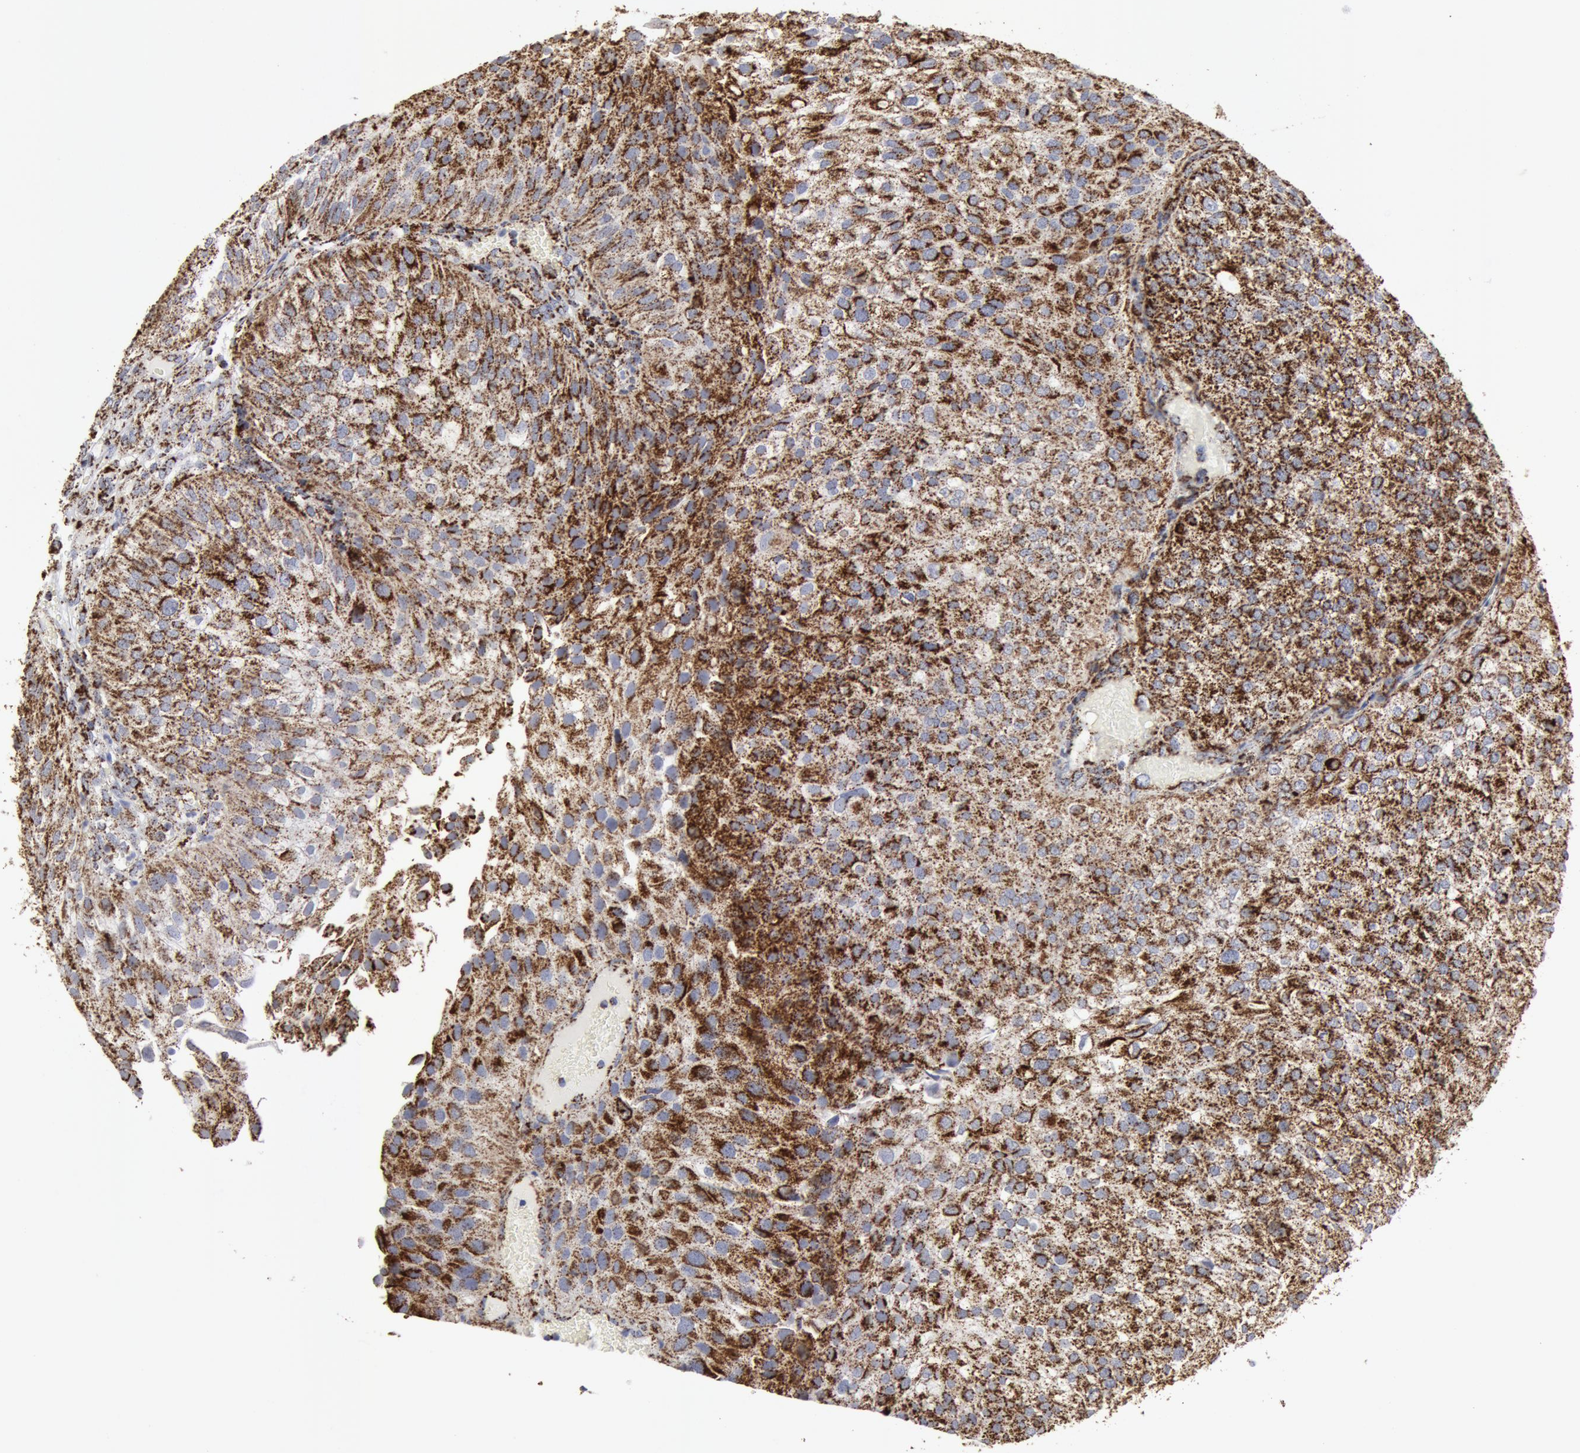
{"staining": {"intensity": "strong", "quantity": ">75%", "location": "cytoplasmic/membranous"}, "tissue": "urothelial cancer", "cell_type": "Tumor cells", "image_type": "cancer", "snomed": [{"axis": "morphology", "description": "Urothelial carcinoma, Low grade"}, {"axis": "topography", "description": "Urinary bladder"}], "caption": "Protein expression analysis of urothelial carcinoma (low-grade) demonstrates strong cytoplasmic/membranous expression in approximately >75% of tumor cells. The protein of interest is stained brown, and the nuclei are stained in blue (DAB (3,3'-diaminobenzidine) IHC with brightfield microscopy, high magnification).", "gene": "ATP5F1B", "patient": {"sex": "female", "age": 89}}